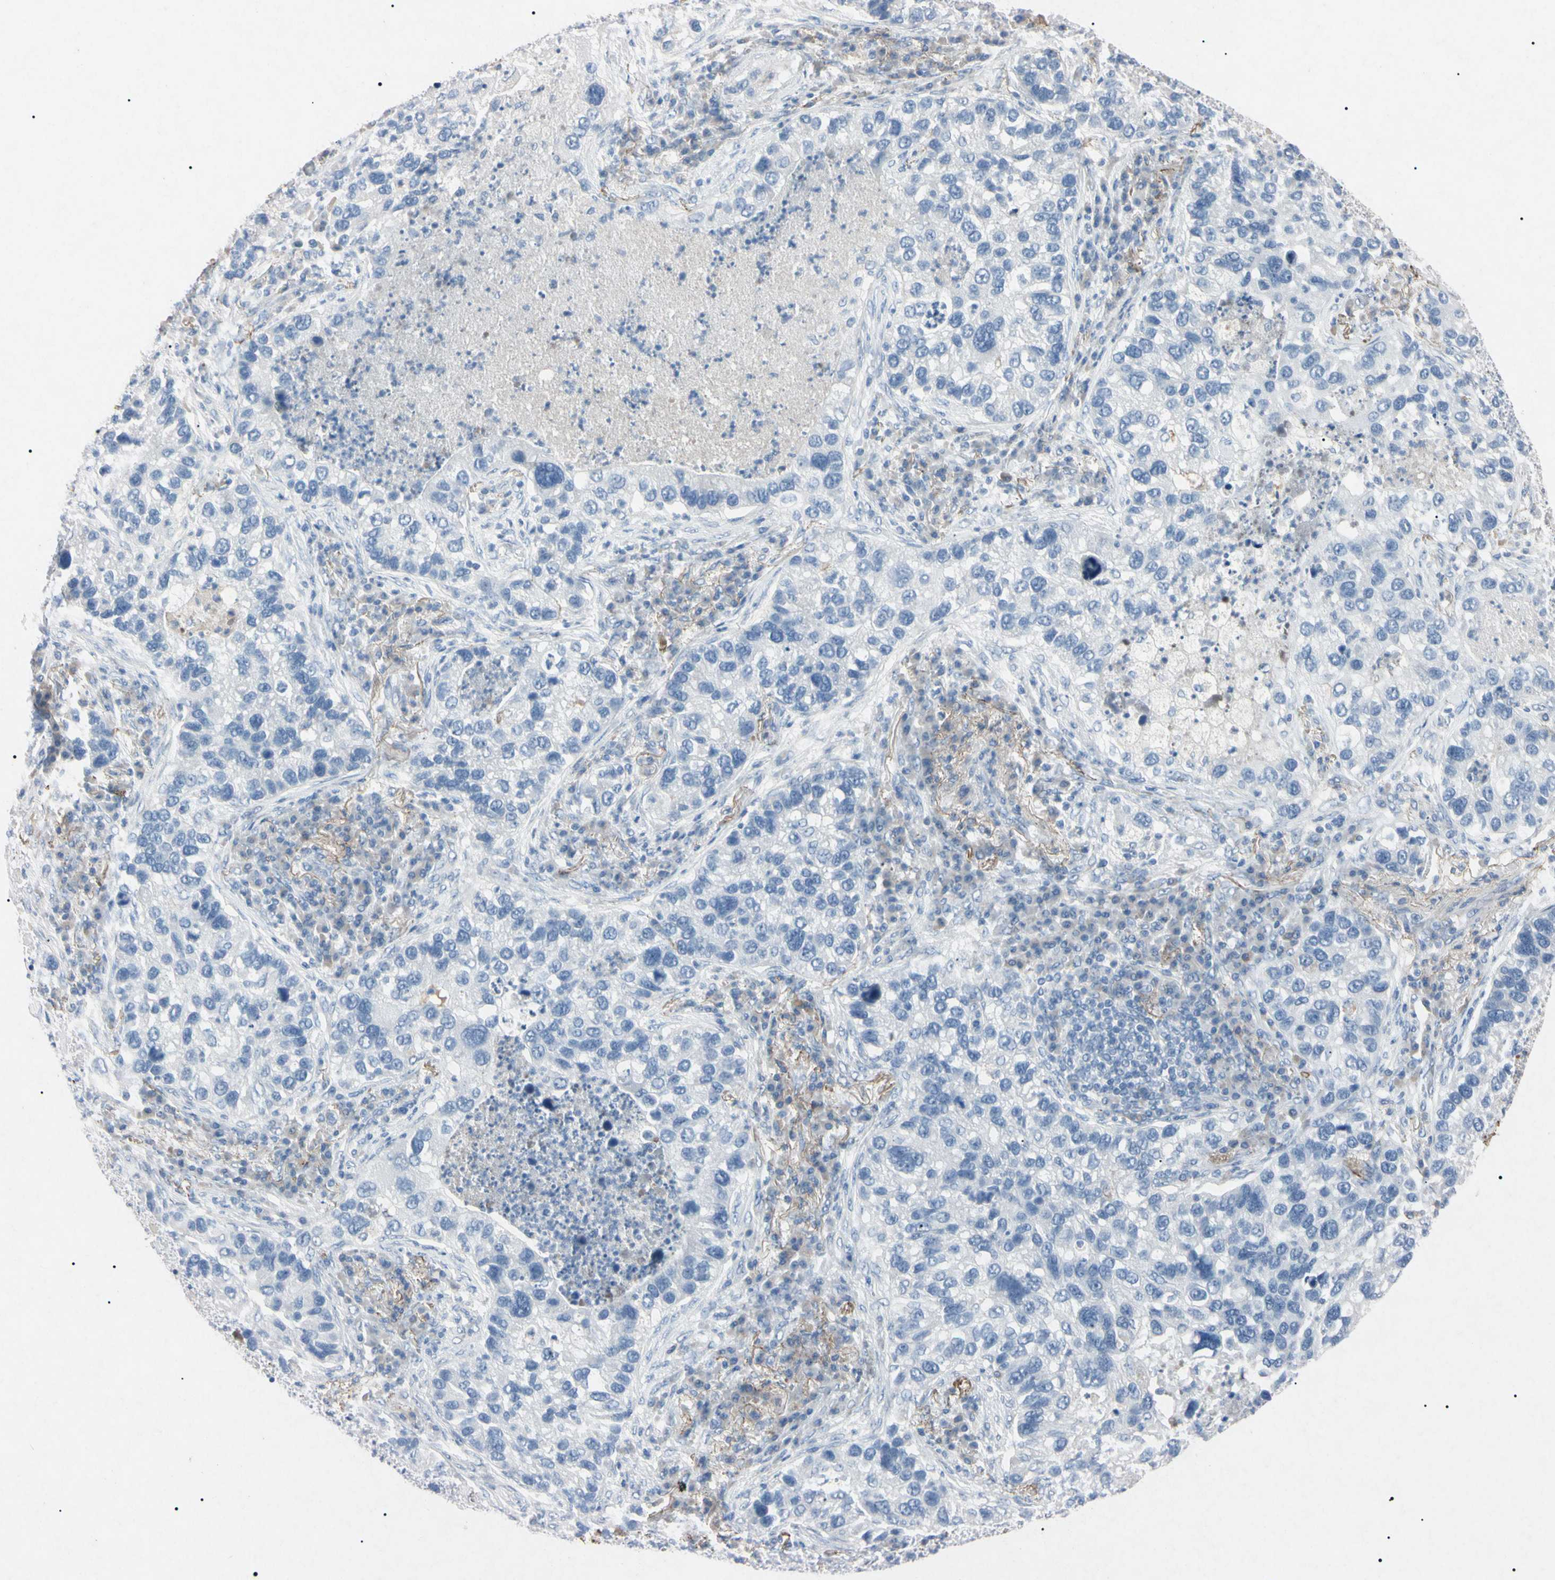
{"staining": {"intensity": "negative", "quantity": "none", "location": "none"}, "tissue": "lung cancer", "cell_type": "Tumor cells", "image_type": "cancer", "snomed": [{"axis": "morphology", "description": "Normal tissue, NOS"}, {"axis": "morphology", "description": "Adenocarcinoma, NOS"}, {"axis": "topography", "description": "Bronchus"}, {"axis": "topography", "description": "Lung"}], "caption": "Lung cancer (adenocarcinoma) was stained to show a protein in brown. There is no significant staining in tumor cells.", "gene": "ELN", "patient": {"sex": "male", "age": 54}}